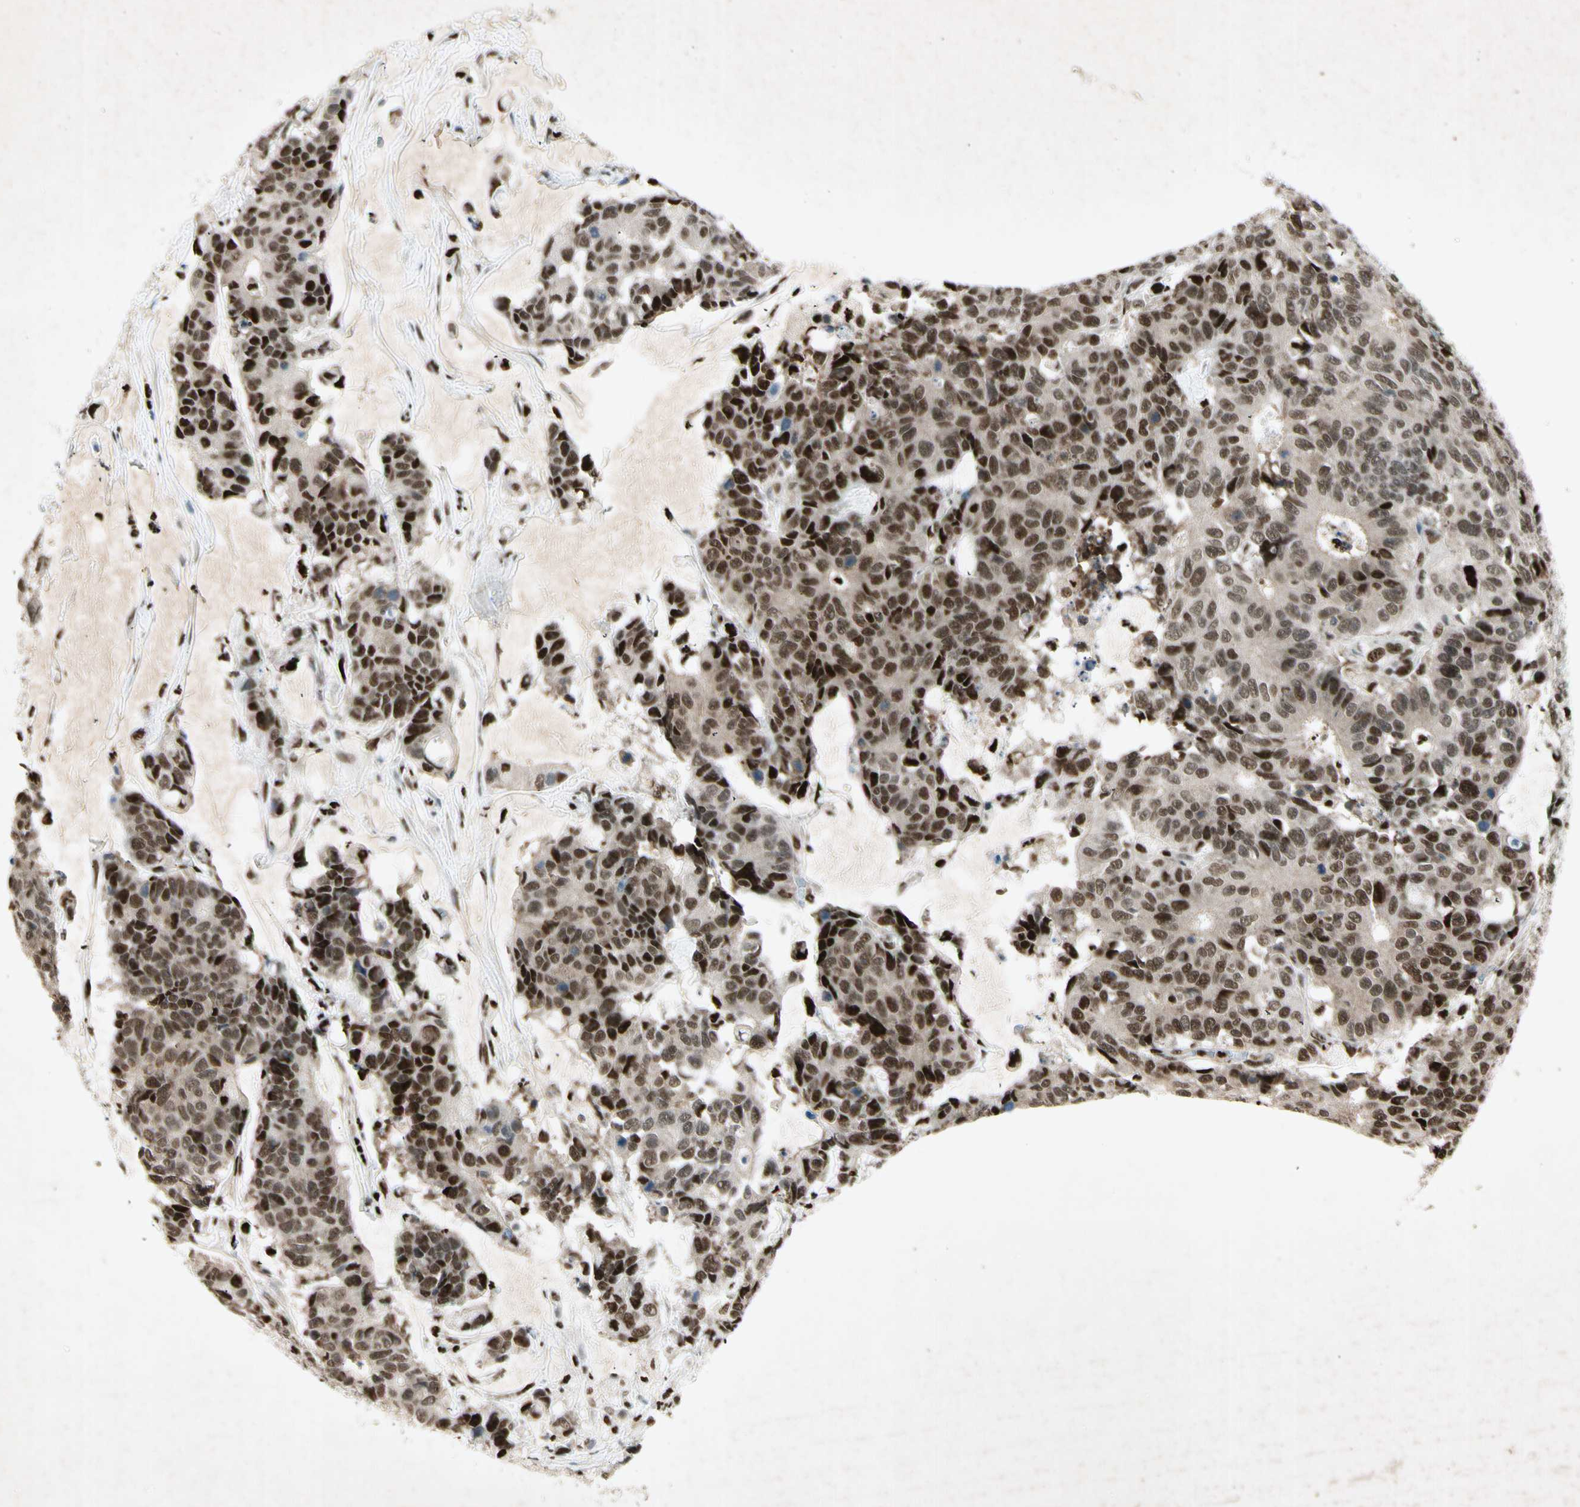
{"staining": {"intensity": "strong", "quantity": ">75%", "location": "nuclear"}, "tissue": "colorectal cancer", "cell_type": "Tumor cells", "image_type": "cancer", "snomed": [{"axis": "morphology", "description": "Adenocarcinoma, NOS"}, {"axis": "topography", "description": "Colon"}], "caption": "An image of adenocarcinoma (colorectal) stained for a protein displays strong nuclear brown staining in tumor cells. (Brightfield microscopy of DAB IHC at high magnification).", "gene": "RNF43", "patient": {"sex": "female", "age": 86}}